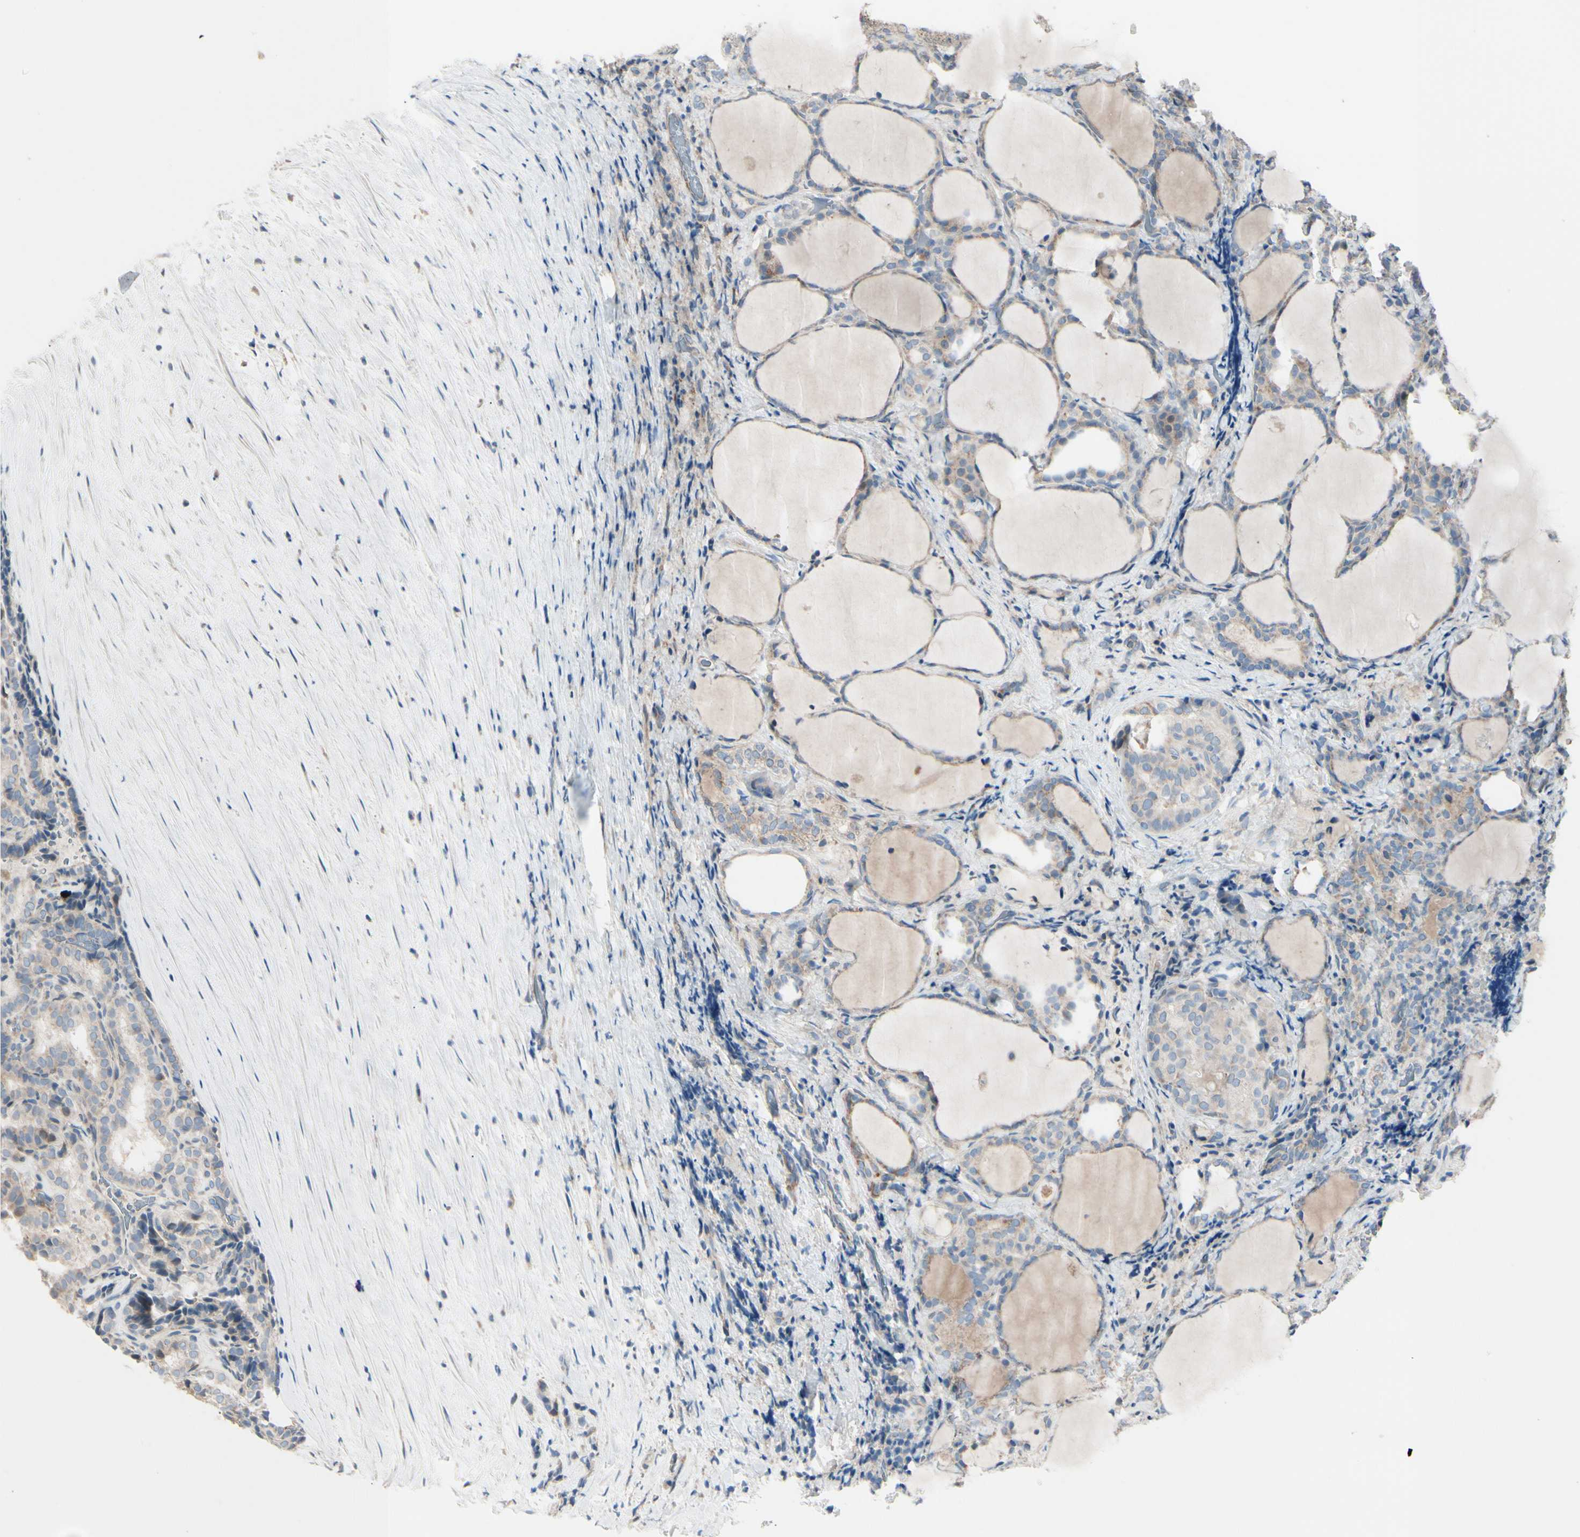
{"staining": {"intensity": "weak", "quantity": ">75%", "location": "cytoplasmic/membranous"}, "tissue": "thyroid cancer", "cell_type": "Tumor cells", "image_type": "cancer", "snomed": [{"axis": "morphology", "description": "Normal tissue, NOS"}, {"axis": "morphology", "description": "Papillary adenocarcinoma, NOS"}, {"axis": "topography", "description": "Thyroid gland"}], "caption": "Human thyroid cancer stained for a protein (brown) exhibits weak cytoplasmic/membranous positive expression in about >75% of tumor cells.", "gene": "EPHA3", "patient": {"sex": "female", "age": 30}}